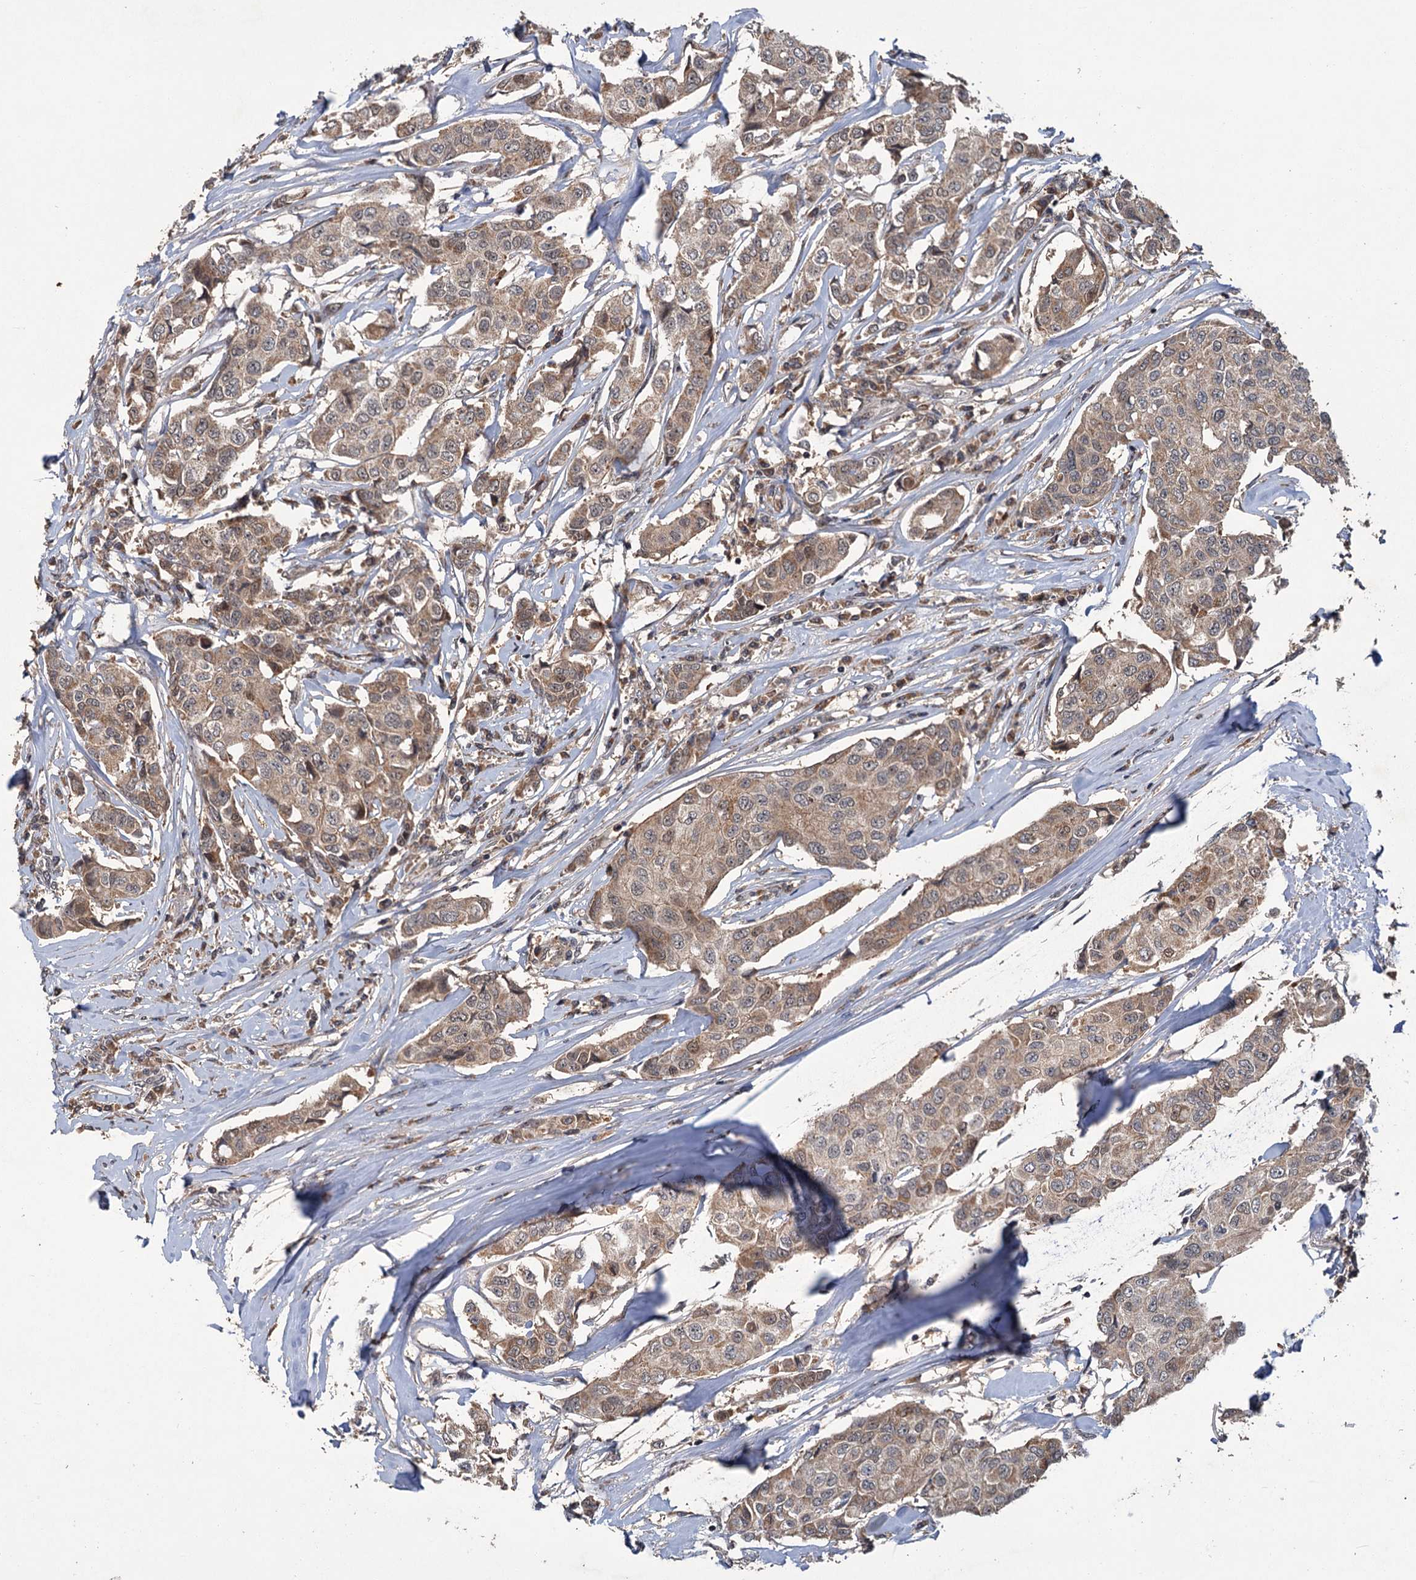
{"staining": {"intensity": "weak", "quantity": ">75%", "location": "cytoplasmic/membranous,nuclear"}, "tissue": "breast cancer", "cell_type": "Tumor cells", "image_type": "cancer", "snomed": [{"axis": "morphology", "description": "Duct carcinoma"}, {"axis": "topography", "description": "Breast"}], "caption": "The micrograph demonstrates immunohistochemical staining of breast cancer (intraductal carcinoma). There is weak cytoplasmic/membranous and nuclear positivity is appreciated in approximately >75% of tumor cells.", "gene": "KANSL2", "patient": {"sex": "female", "age": 80}}